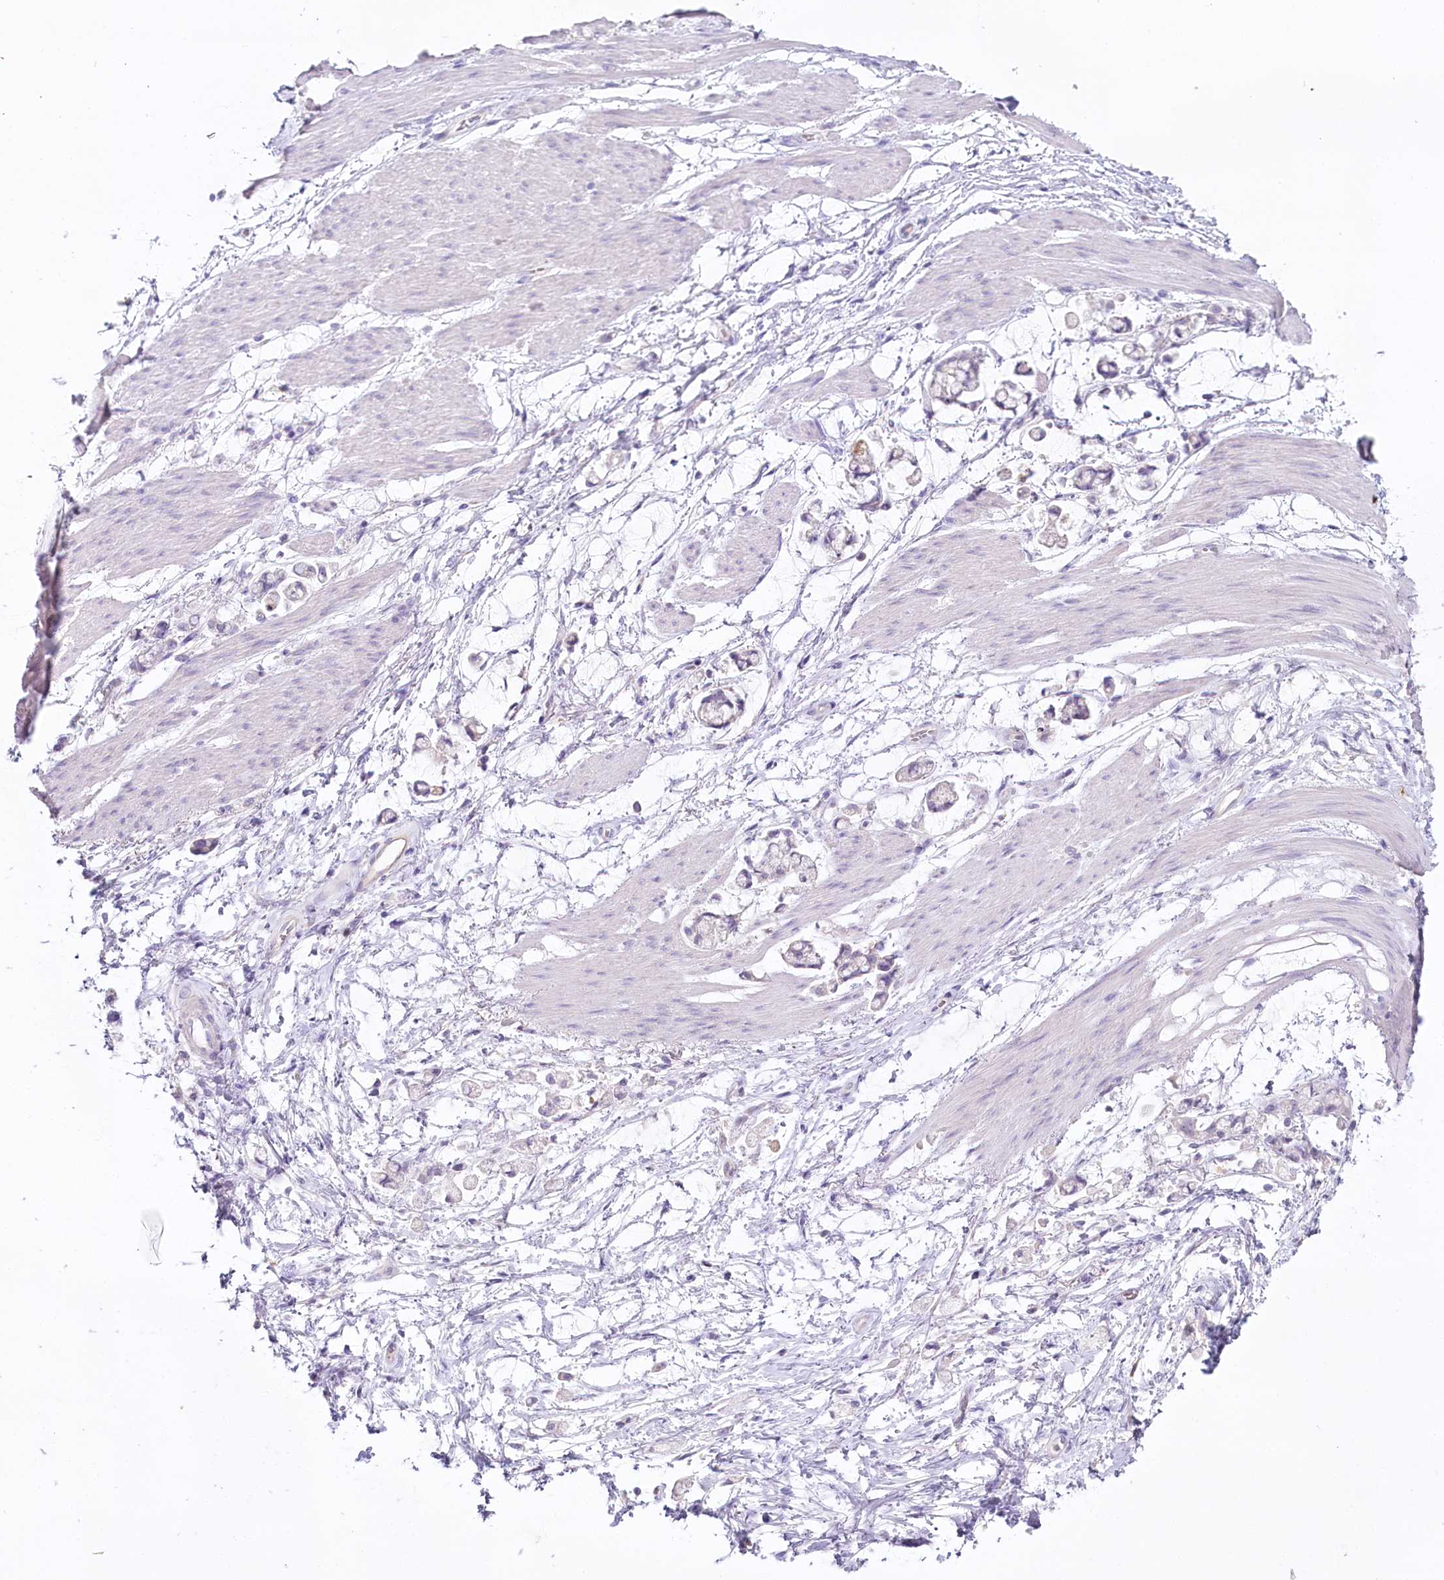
{"staining": {"intensity": "negative", "quantity": "none", "location": "none"}, "tissue": "stomach cancer", "cell_type": "Tumor cells", "image_type": "cancer", "snomed": [{"axis": "morphology", "description": "Adenocarcinoma, NOS"}, {"axis": "topography", "description": "Stomach"}], "caption": "An IHC photomicrograph of stomach cancer (adenocarcinoma) is shown. There is no staining in tumor cells of stomach cancer (adenocarcinoma).", "gene": "HPD", "patient": {"sex": "female", "age": 60}}